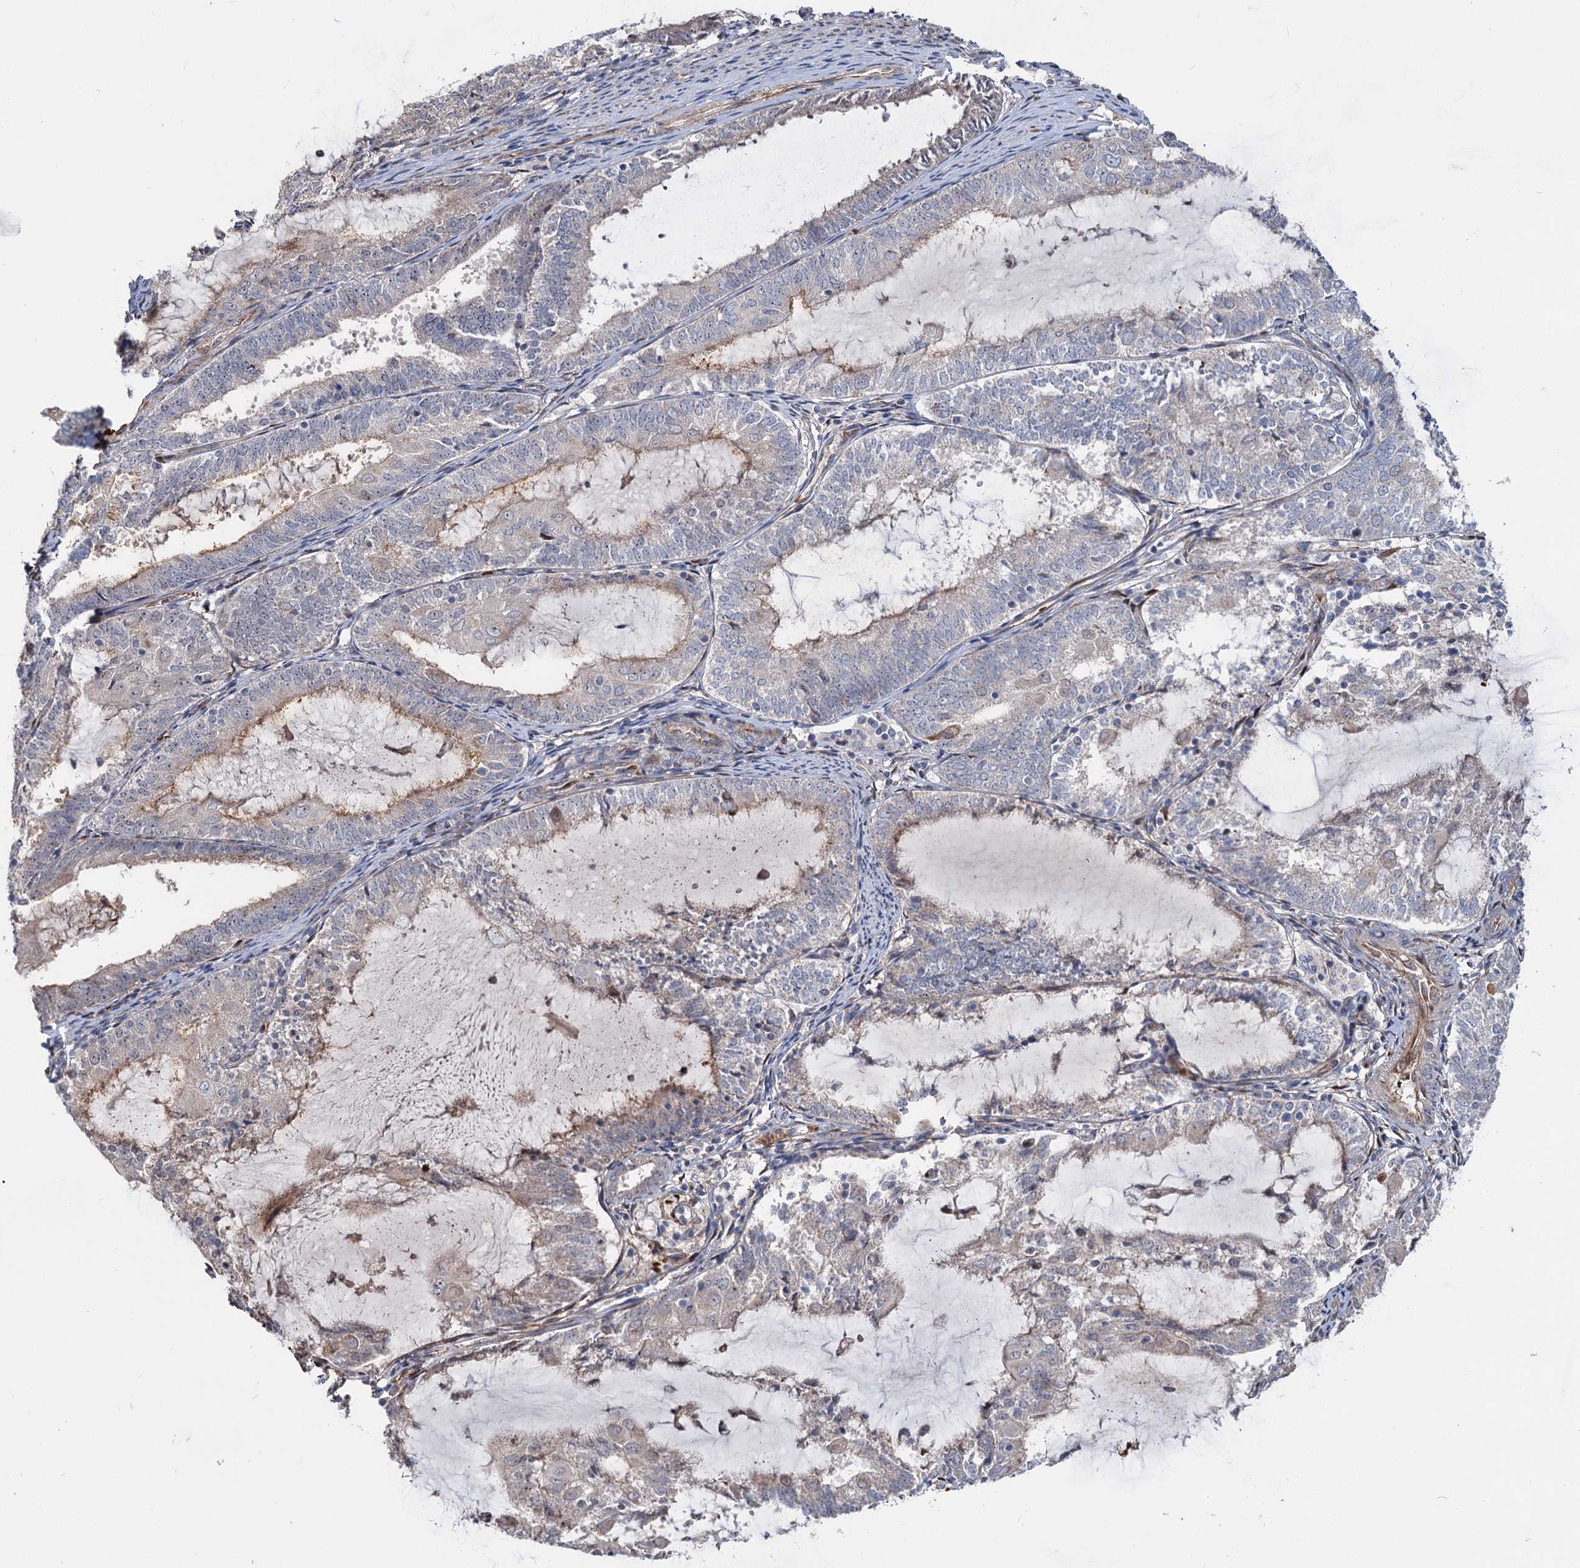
{"staining": {"intensity": "moderate", "quantity": "<25%", "location": "cytoplasmic/membranous,nuclear"}, "tissue": "endometrial cancer", "cell_type": "Tumor cells", "image_type": "cancer", "snomed": [{"axis": "morphology", "description": "Adenocarcinoma, NOS"}, {"axis": "topography", "description": "Endometrium"}], "caption": "Endometrial cancer stained with immunohistochemistry displays moderate cytoplasmic/membranous and nuclear positivity in approximately <25% of tumor cells.", "gene": "PTDSS2", "patient": {"sex": "female", "age": 81}}